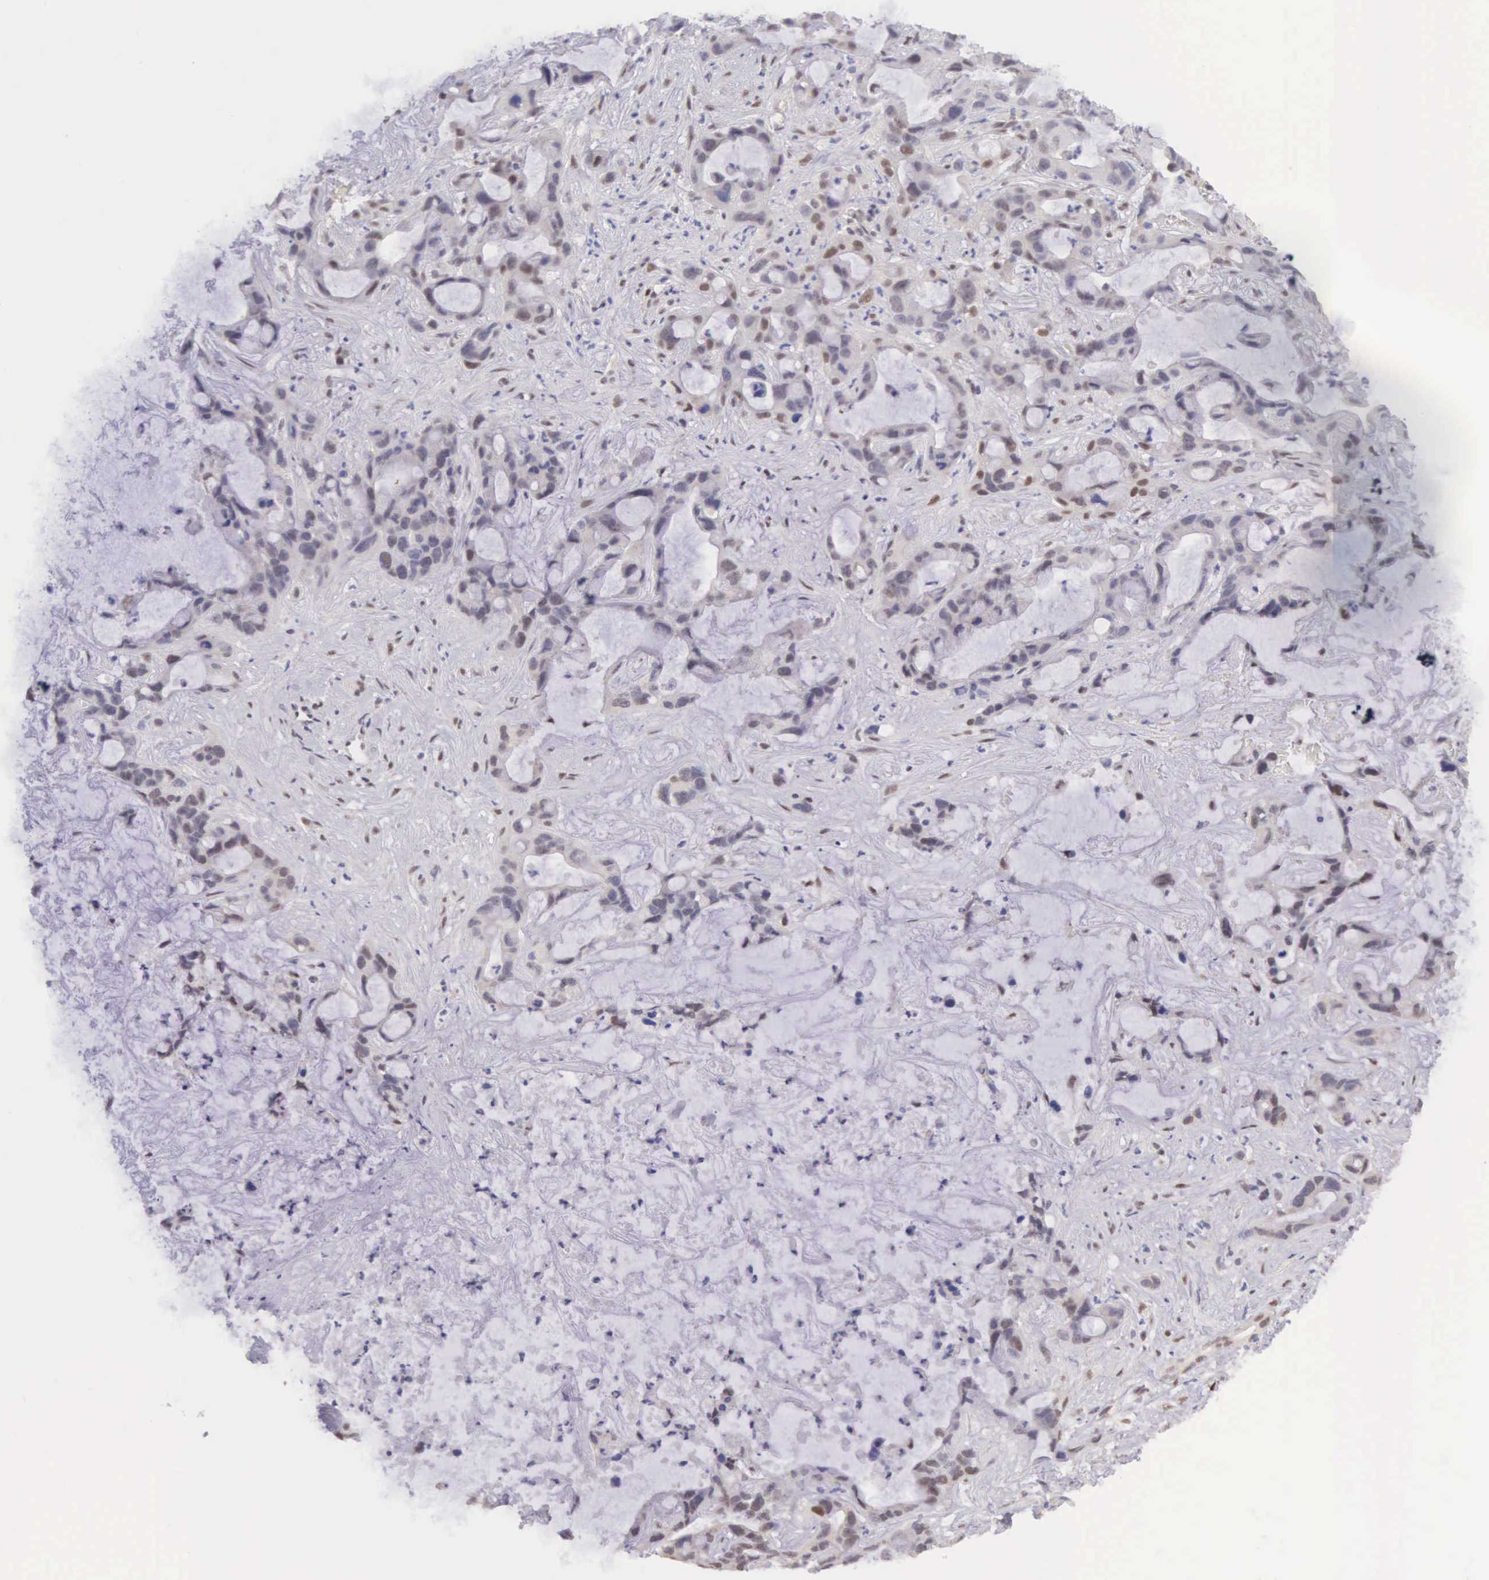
{"staining": {"intensity": "weak", "quantity": "<25%", "location": "nuclear"}, "tissue": "liver cancer", "cell_type": "Tumor cells", "image_type": "cancer", "snomed": [{"axis": "morphology", "description": "Cholangiocarcinoma"}, {"axis": "topography", "description": "Liver"}], "caption": "Immunohistochemistry (IHC) histopathology image of cholangiocarcinoma (liver) stained for a protein (brown), which shows no positivity in tumor cells.", "gene": "CCDC117", "patient": {"sex": "female", "age": 65}}